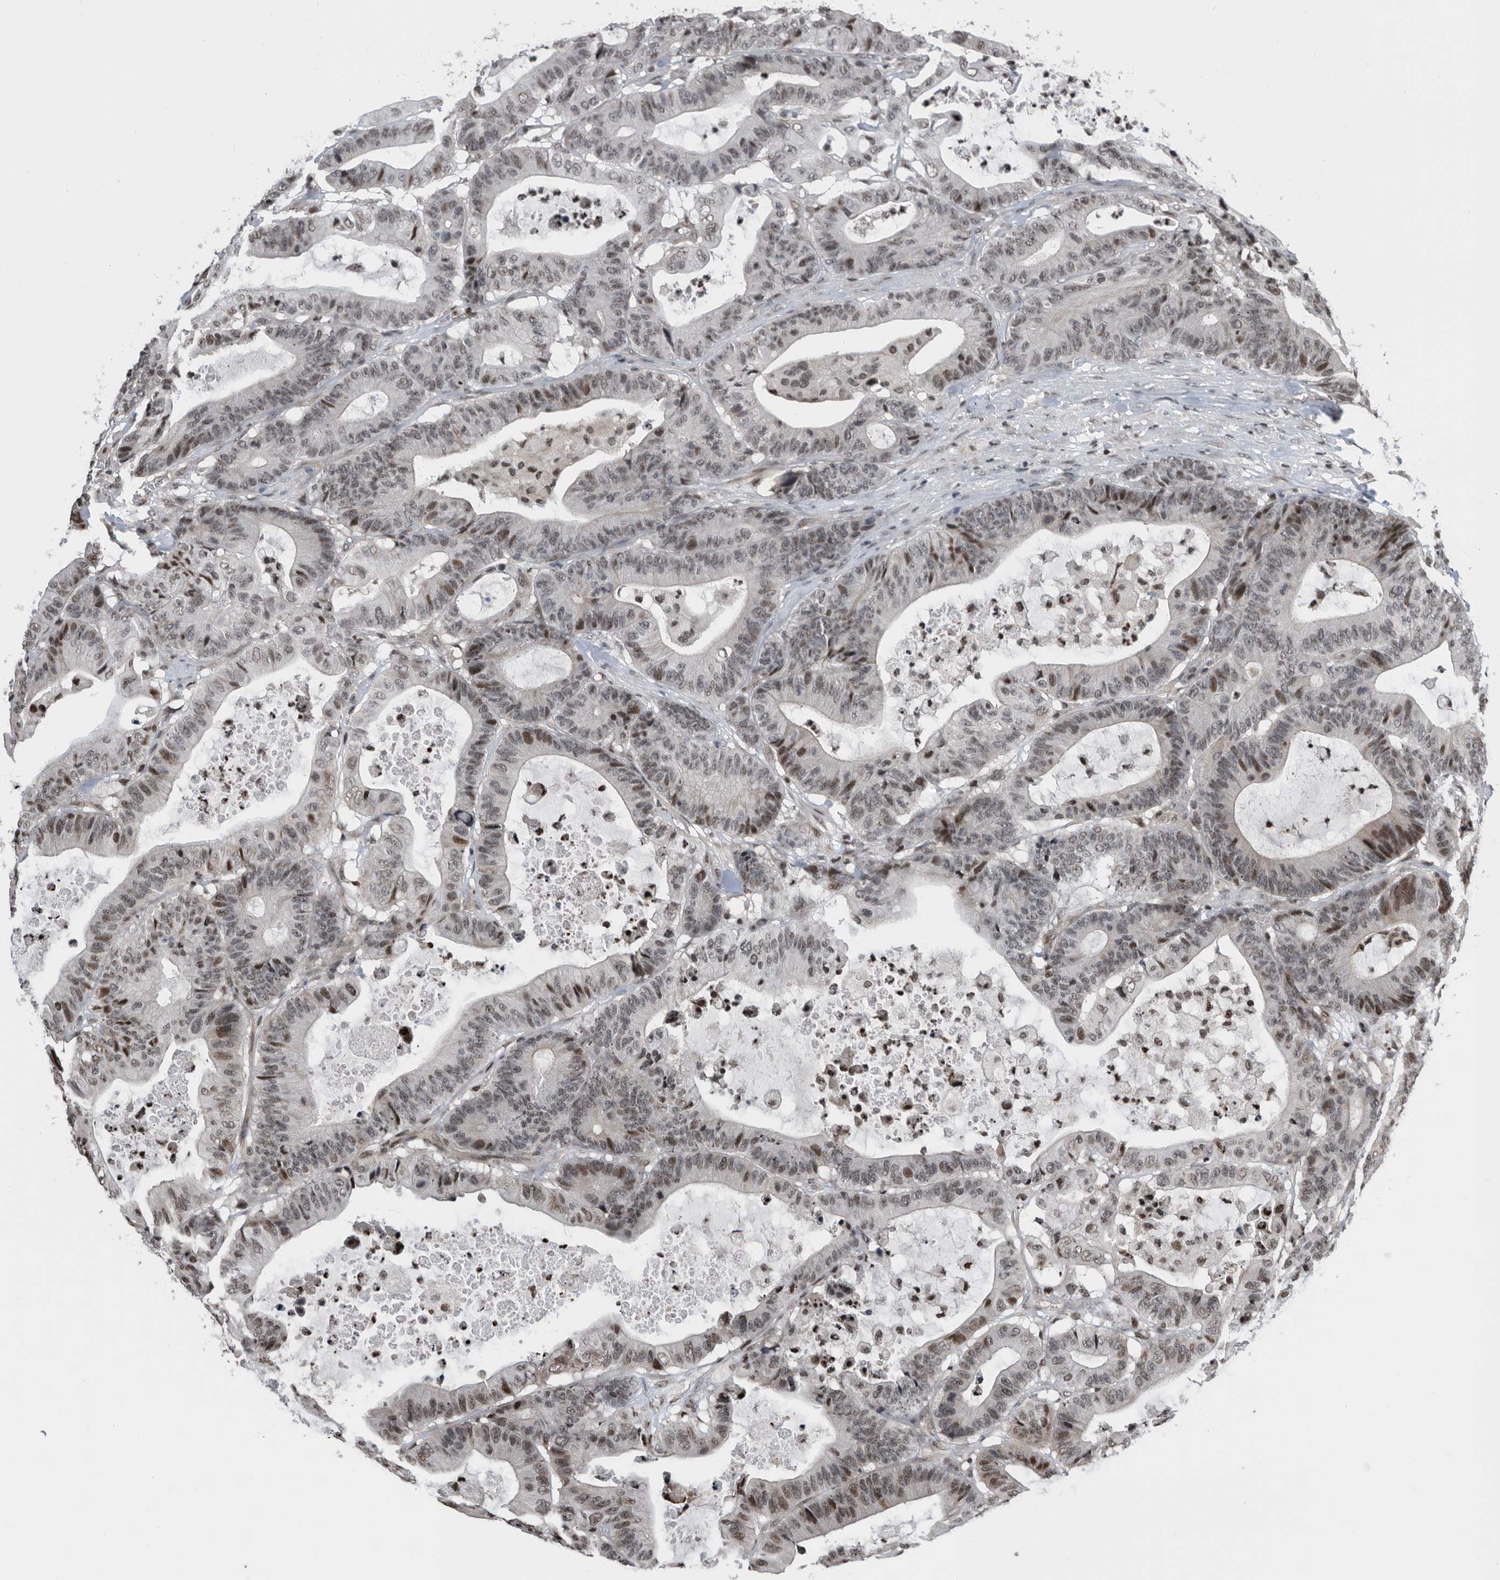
{"staining": {"intensity": "moderate", "quantity": "25%-75%", "location": "nuclear"}, "tissue": "colorectal cancer", "cell_type": "Tumor cells", "image_type": "cancer", "snomed": [{"axis": "morphology", "description": "Adenocarcinoma, NOS"}, {"axis": "topography", "description": "Colon"}], "caption": "Human colorectal cancer (adenocarcinoma) stained with a protein marker reveals moderate staining in tumor cells.", "gene": "SNRNP48", "patient": {"sex": "female", "age": 84}}